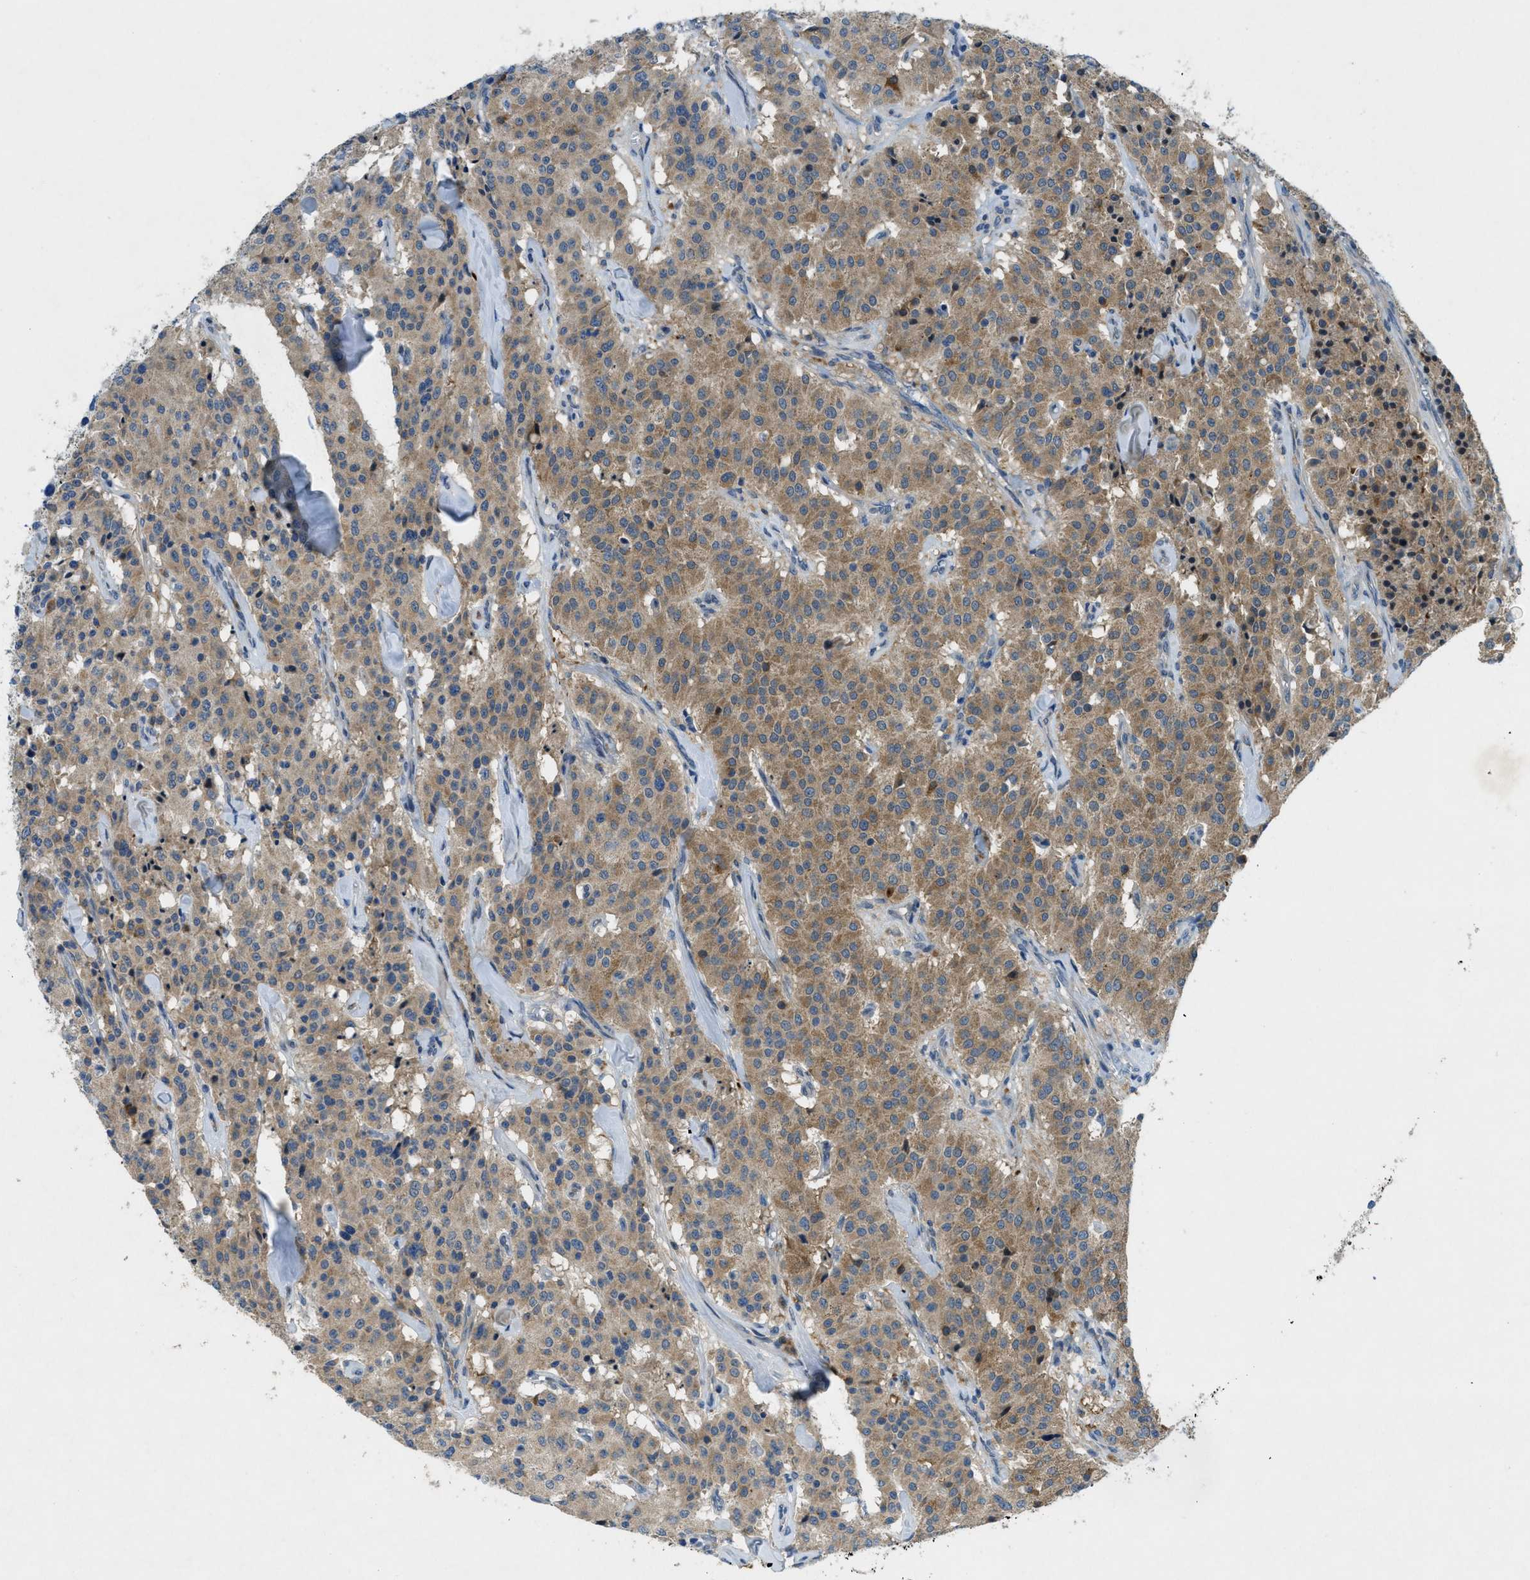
{"staining": {"intensity": "moderate", "quantity": ">75%", "location": "cytoplasmic/membranous"}, "tissue": "carcinoid", "cell_type": "Tumor cells", "image_type": "cancer", "snomed": [{"axis": "morphology", "description": "Carcinoid, malignant, NOS"}, {"axis": "topography", "description": "Lung"}], "caption": "About >75% of tumor cells in human carcinoid (malignant) demonstrate moderate cytoplasmic/membranous protein positivity as visualized by brown immunohistochemical staining.", "gene": "SNX14", "patient": {"sex": "male", "age": 30}}